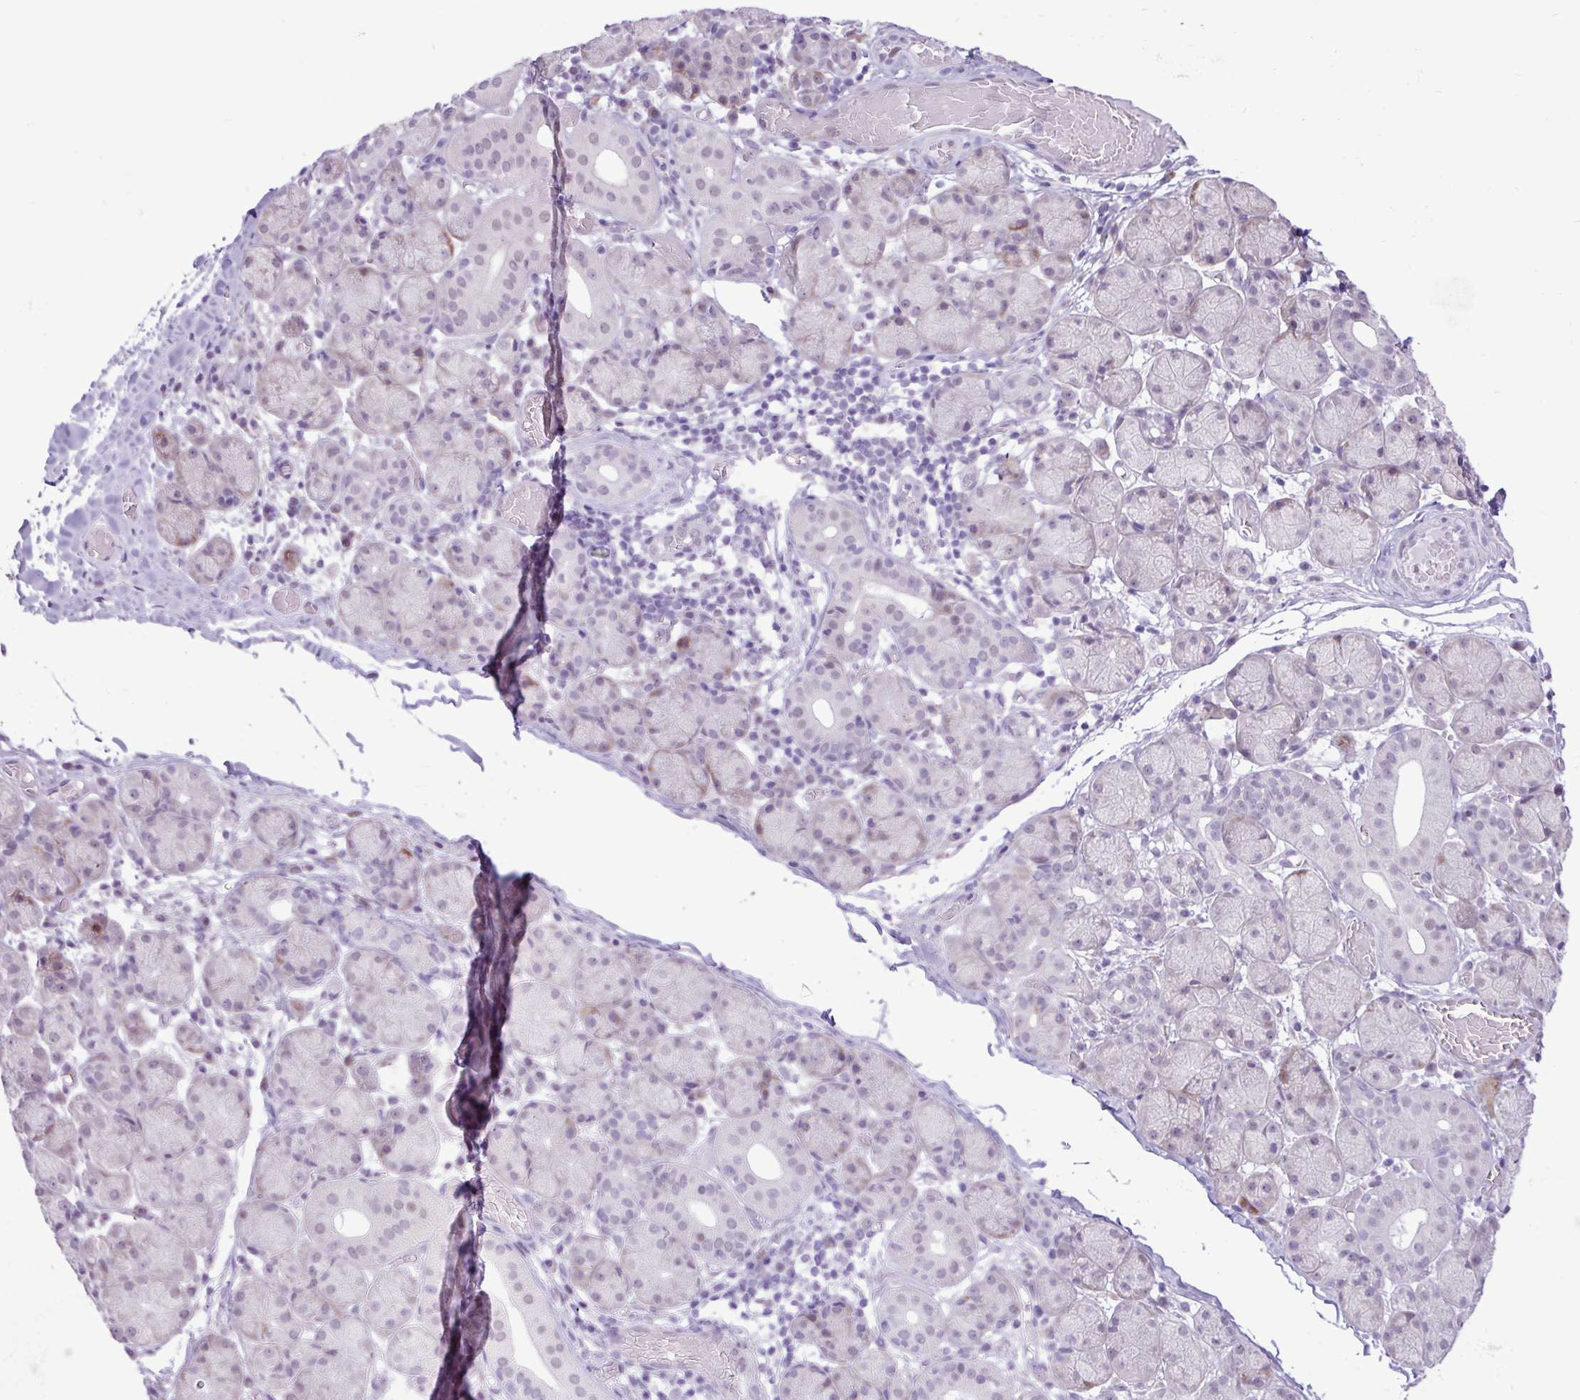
{"staining": {"intensity": "negative", "quantity": "none", "location": "none"}, "tissue": "salivary gland", "cell_type": "Glandular cells", "image_type": "normal", "snomed": [{"axis": "morphology", "description": "Normal tissue, NOS"}, {"axis": "topography", "description": "Salivary gland"}], "caption": "This is an immunohistochemistry image of normal salivary gland. There is no positivity in glandular cells.", "gene": "ELOA2", "patient": {"sex": "female", "age": 24}}